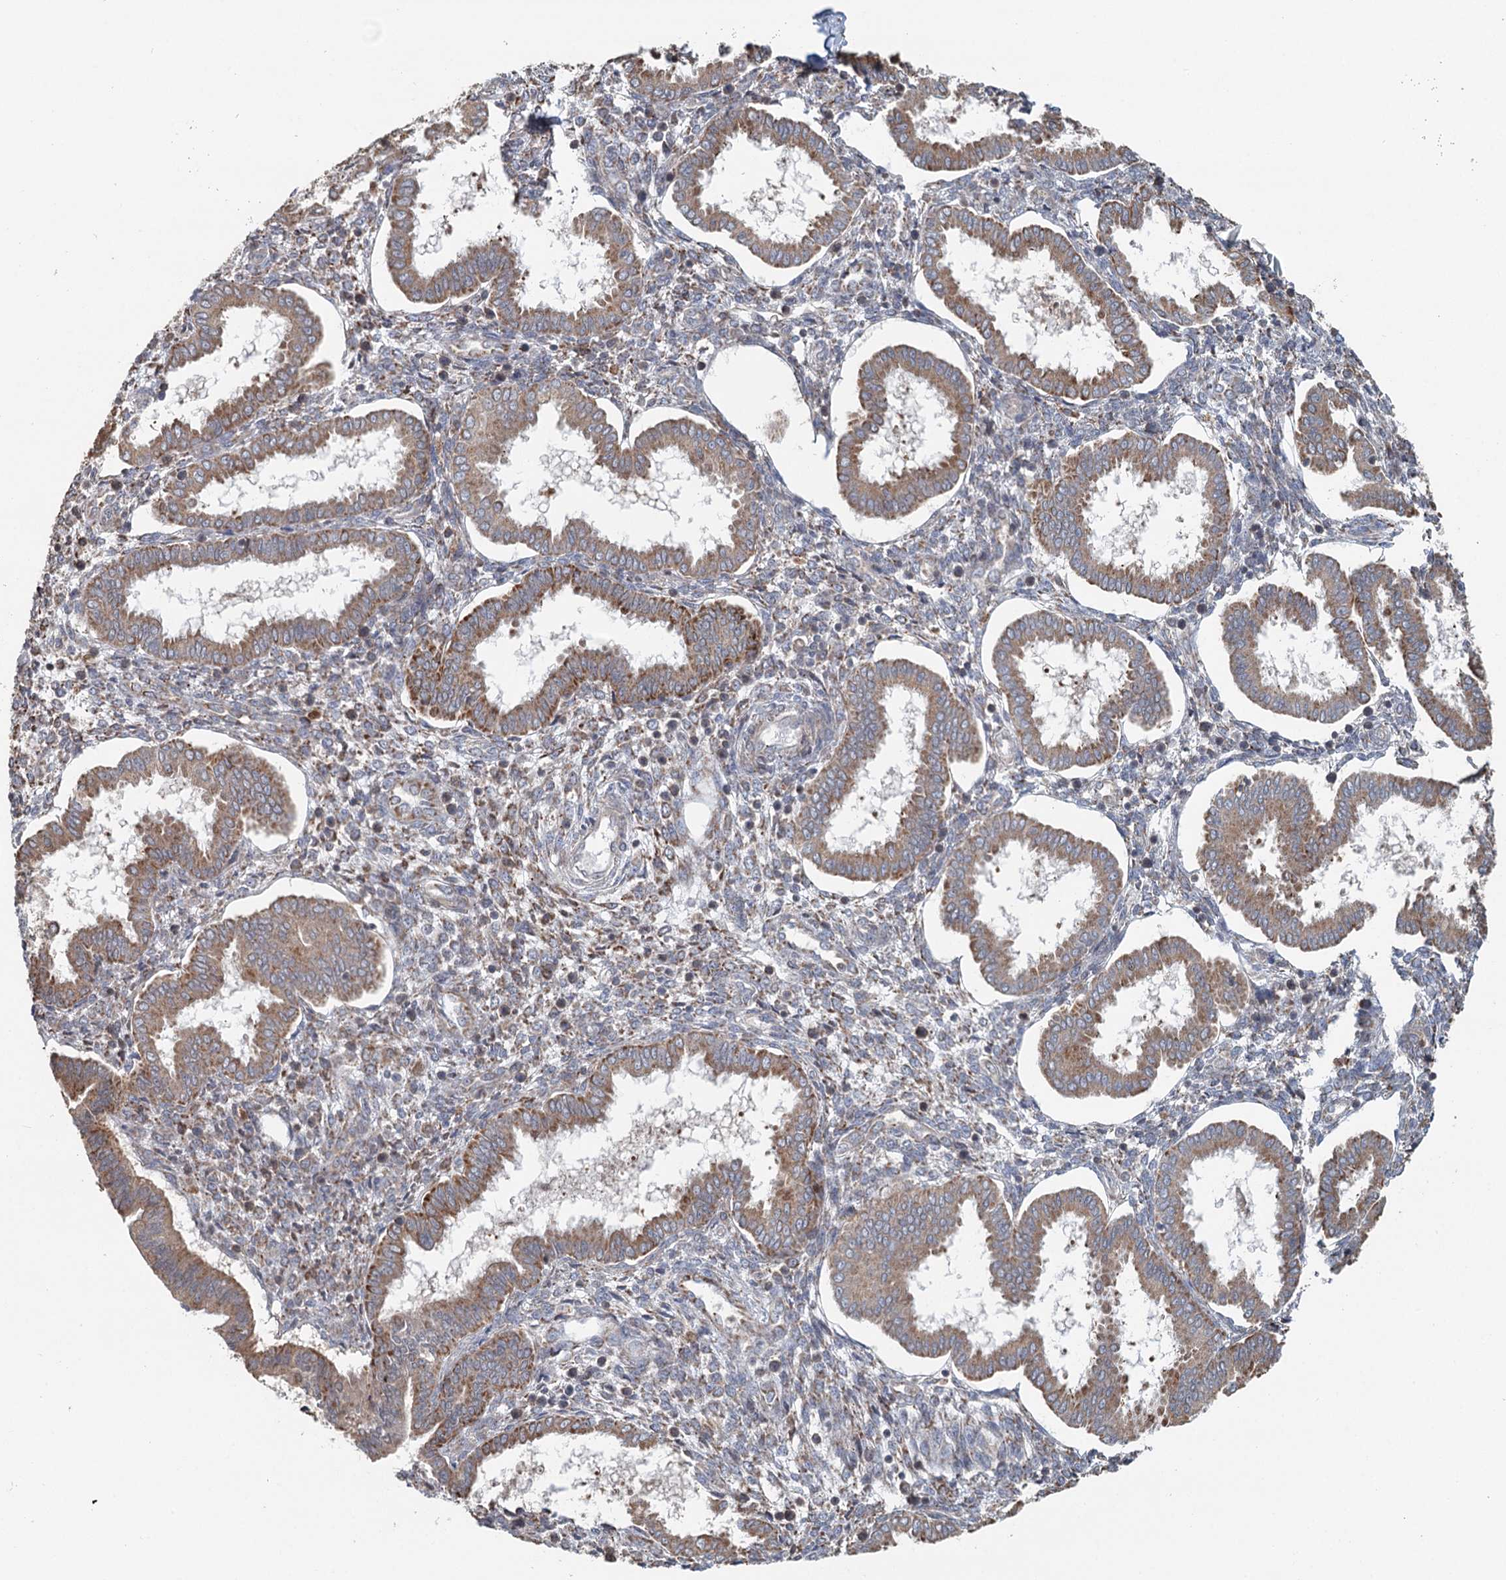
{"staining": {"intensity": "weak", "quantity": "25%-75%", "location": "cytoplasmic/membranous"}, "tissue": "endometrium", "cell_type": "Cells in endometrial stroma", "image_type": "normal", "snomed": [{"axis": "morphology", "description": "Normal tissue, NOS"}, {"axis": "topography", "description": "Endometrium"}], "caption": "Protein staining by immunohistochemistry (IHC) reveals weak cytoplasmic/membranous positivity in approximately 25%-75% of cells in endometrial stroma in normal endometrium.", "gene": "RNF111", "patient": {"sex": "female", "age": 24}}